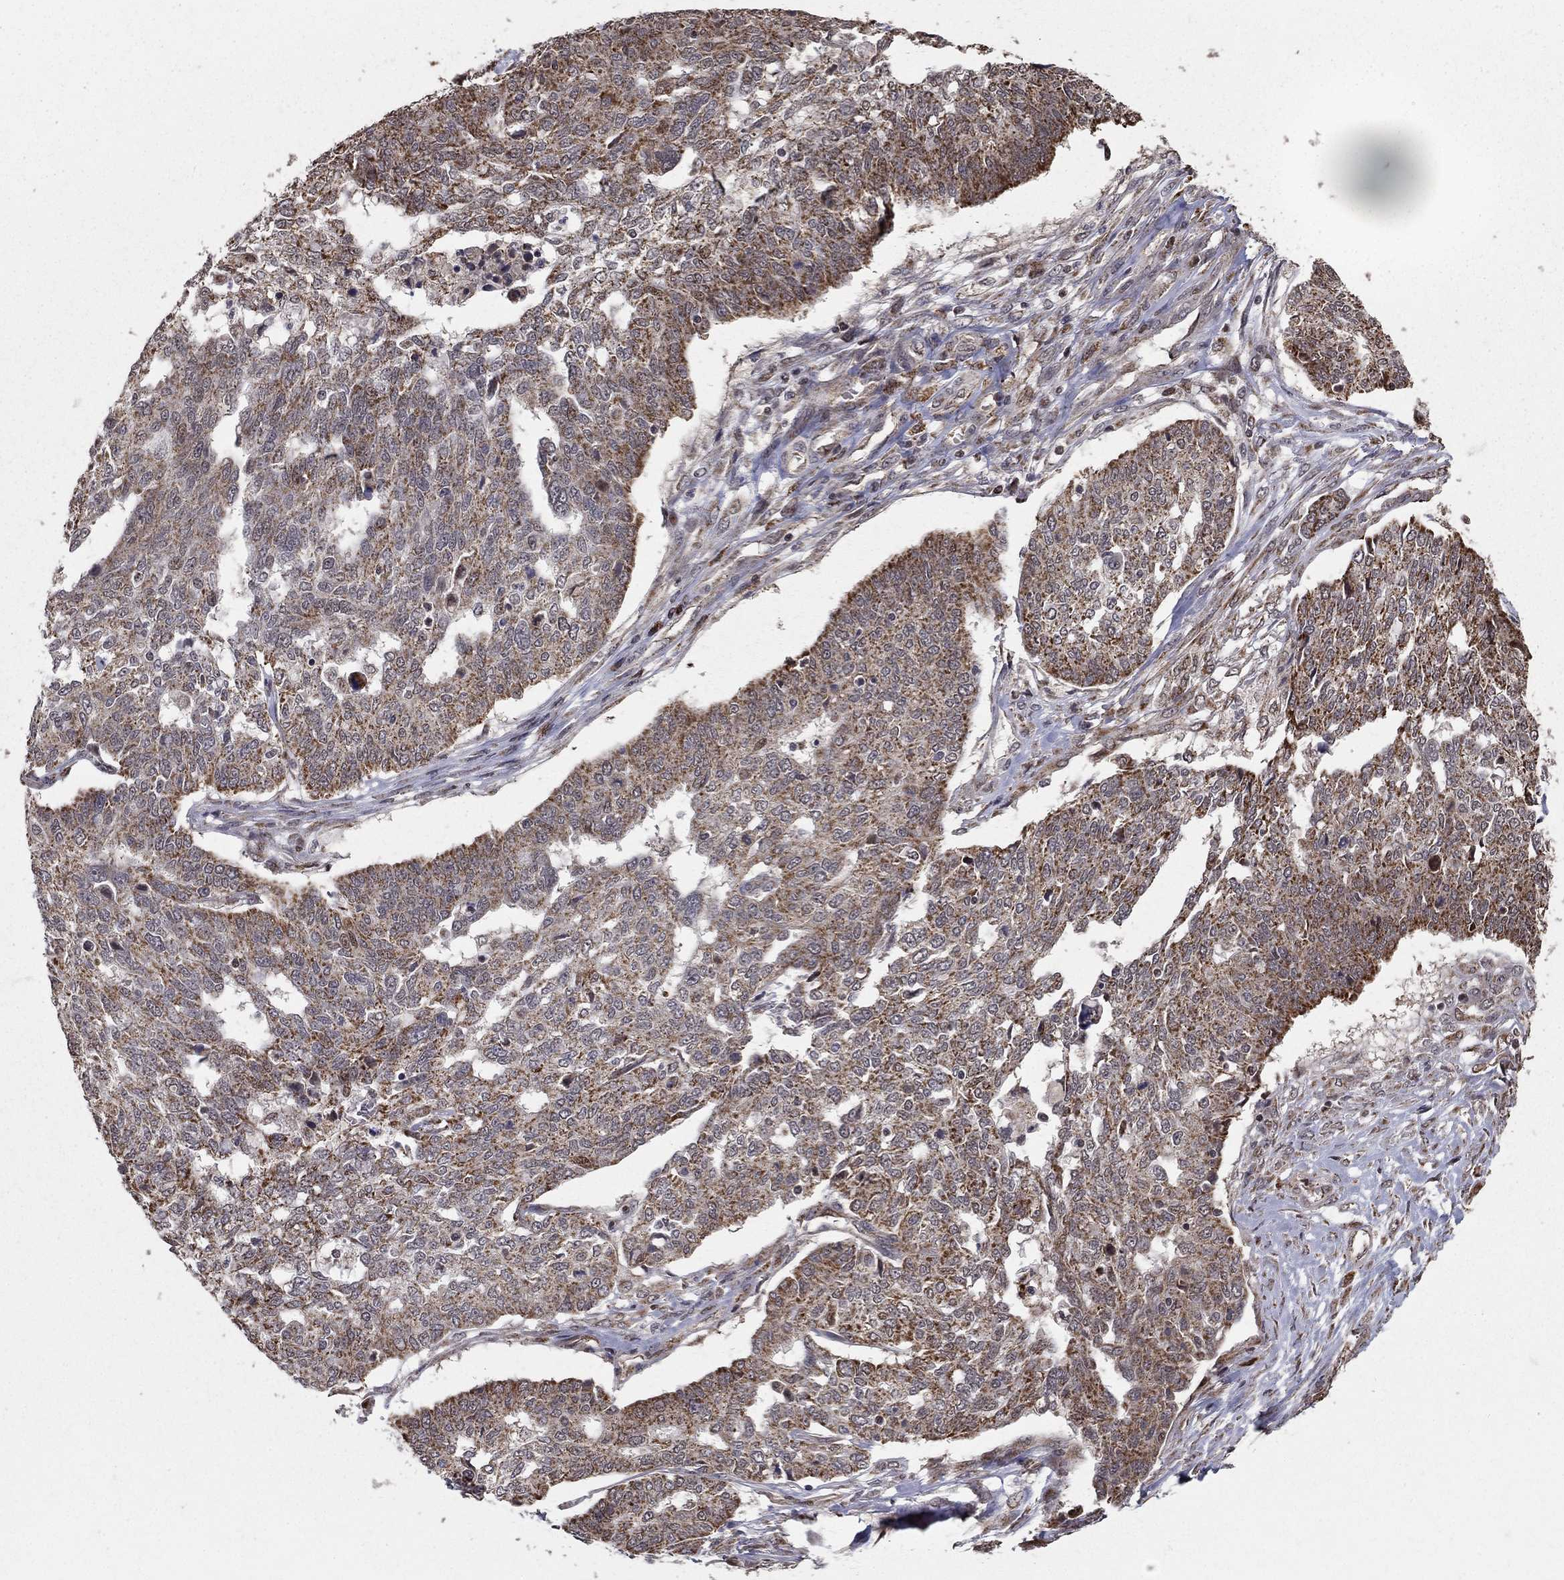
{"staining": {"intensity": "moderate", "quantity": ">75%", "location": "cytoplasmic/membranous"}, "tissue": "ovarian cancer", "cell_type": "Tumor cells", "image_type": "cancer", "snomed": [{"axis": "morphology", "description": "Cystadenocarcinoma, serous, NOS"}, {"axis": "topography", "description": "Ovary"}], "caption": "About >75% of tumor cells in human ovarian cancer exhibit moderate cytoplasmic/membranous protein positivity as visualized by brown immunohistochemical staining.", "gene": "ACOT13", "patient": {"sex": "female", "age": 67}}